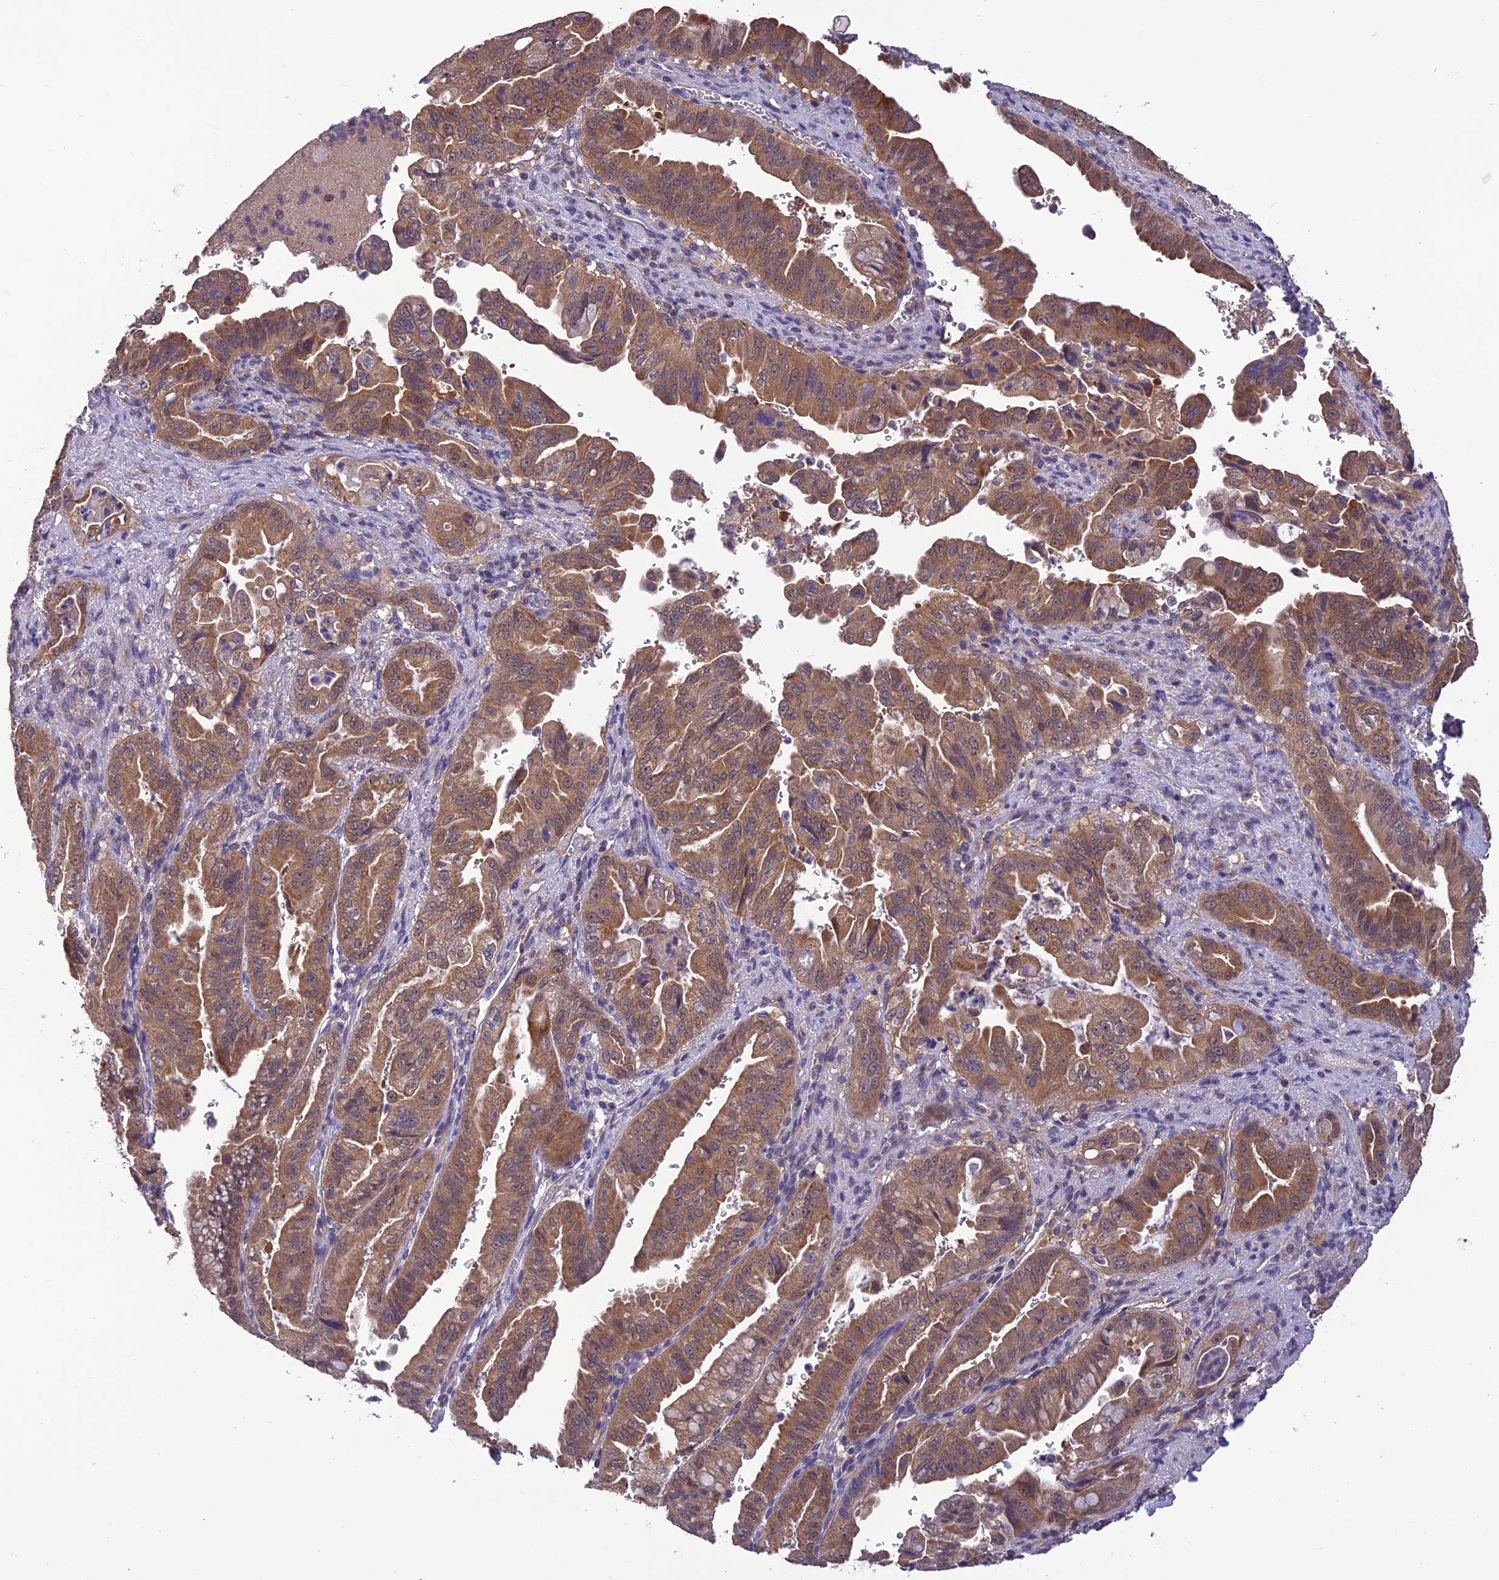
{"staining": {"intensity": "moderate", "quantity": ">75%", "location": "cytoplasmic/membranous"}, "tissue": "pancreatic cancer", "cell_type": "Tumor cells", "image_type": "cancer", "snomed": [{"axis": "morphology", "description": "Adenocarcinoma, NOS"}, {"axis": "topography", "description": "Pancreas"}], "caption": "Pancreatic cancer (adenocarcinoma) stained with DAB immunohistochemistry (IHC) displays medium levels of moderate cytoplasmic/membranous staining in about >75% of tumor cells.", "gene": "PSMF1", "patient": {"sex": "male", "age": 70}}